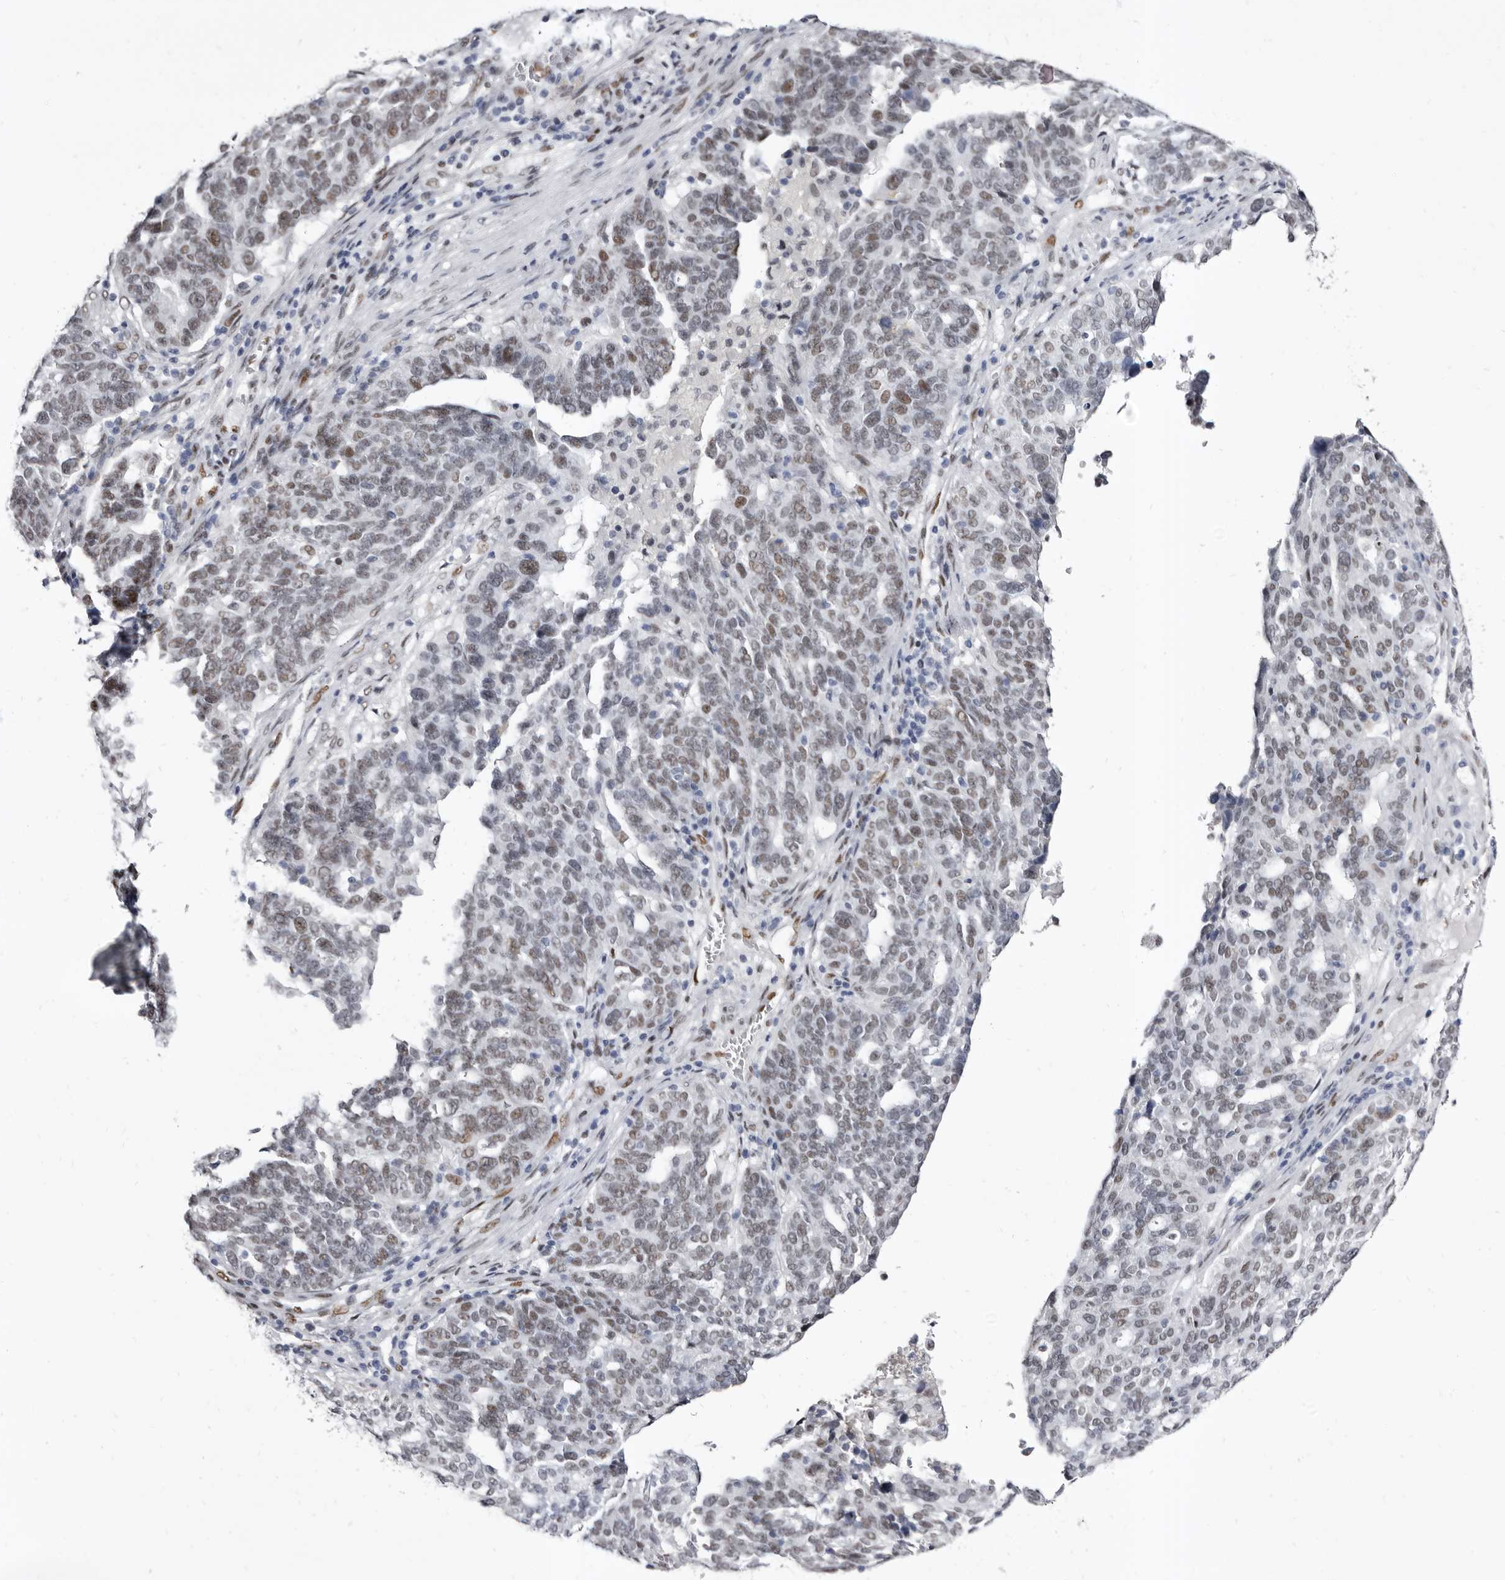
{"staining": {"intensity": "weak", "quantity": "<25%", "location": "nuclear"}, "tissue": "ovarian cancer", "cell_type": "Tumor cells", "image_type": "cancer", "snomed": [{"axis": "morphology", "description": "Cystadenocarcinoma, serous, NOS"}, {"axis": "topography", "description": "Ovary"}], "caption": "Immunohistochemistry (IHC) micrograph of neoplastic tissue: ovarian serous cystadenocarcinoma stained with DAB (3,3'-diaminobenzidine) reveals no significant protein positivity in tumor cells.", "gene": "ZNF326", "patient": {"sex": "female", "age": 59}}